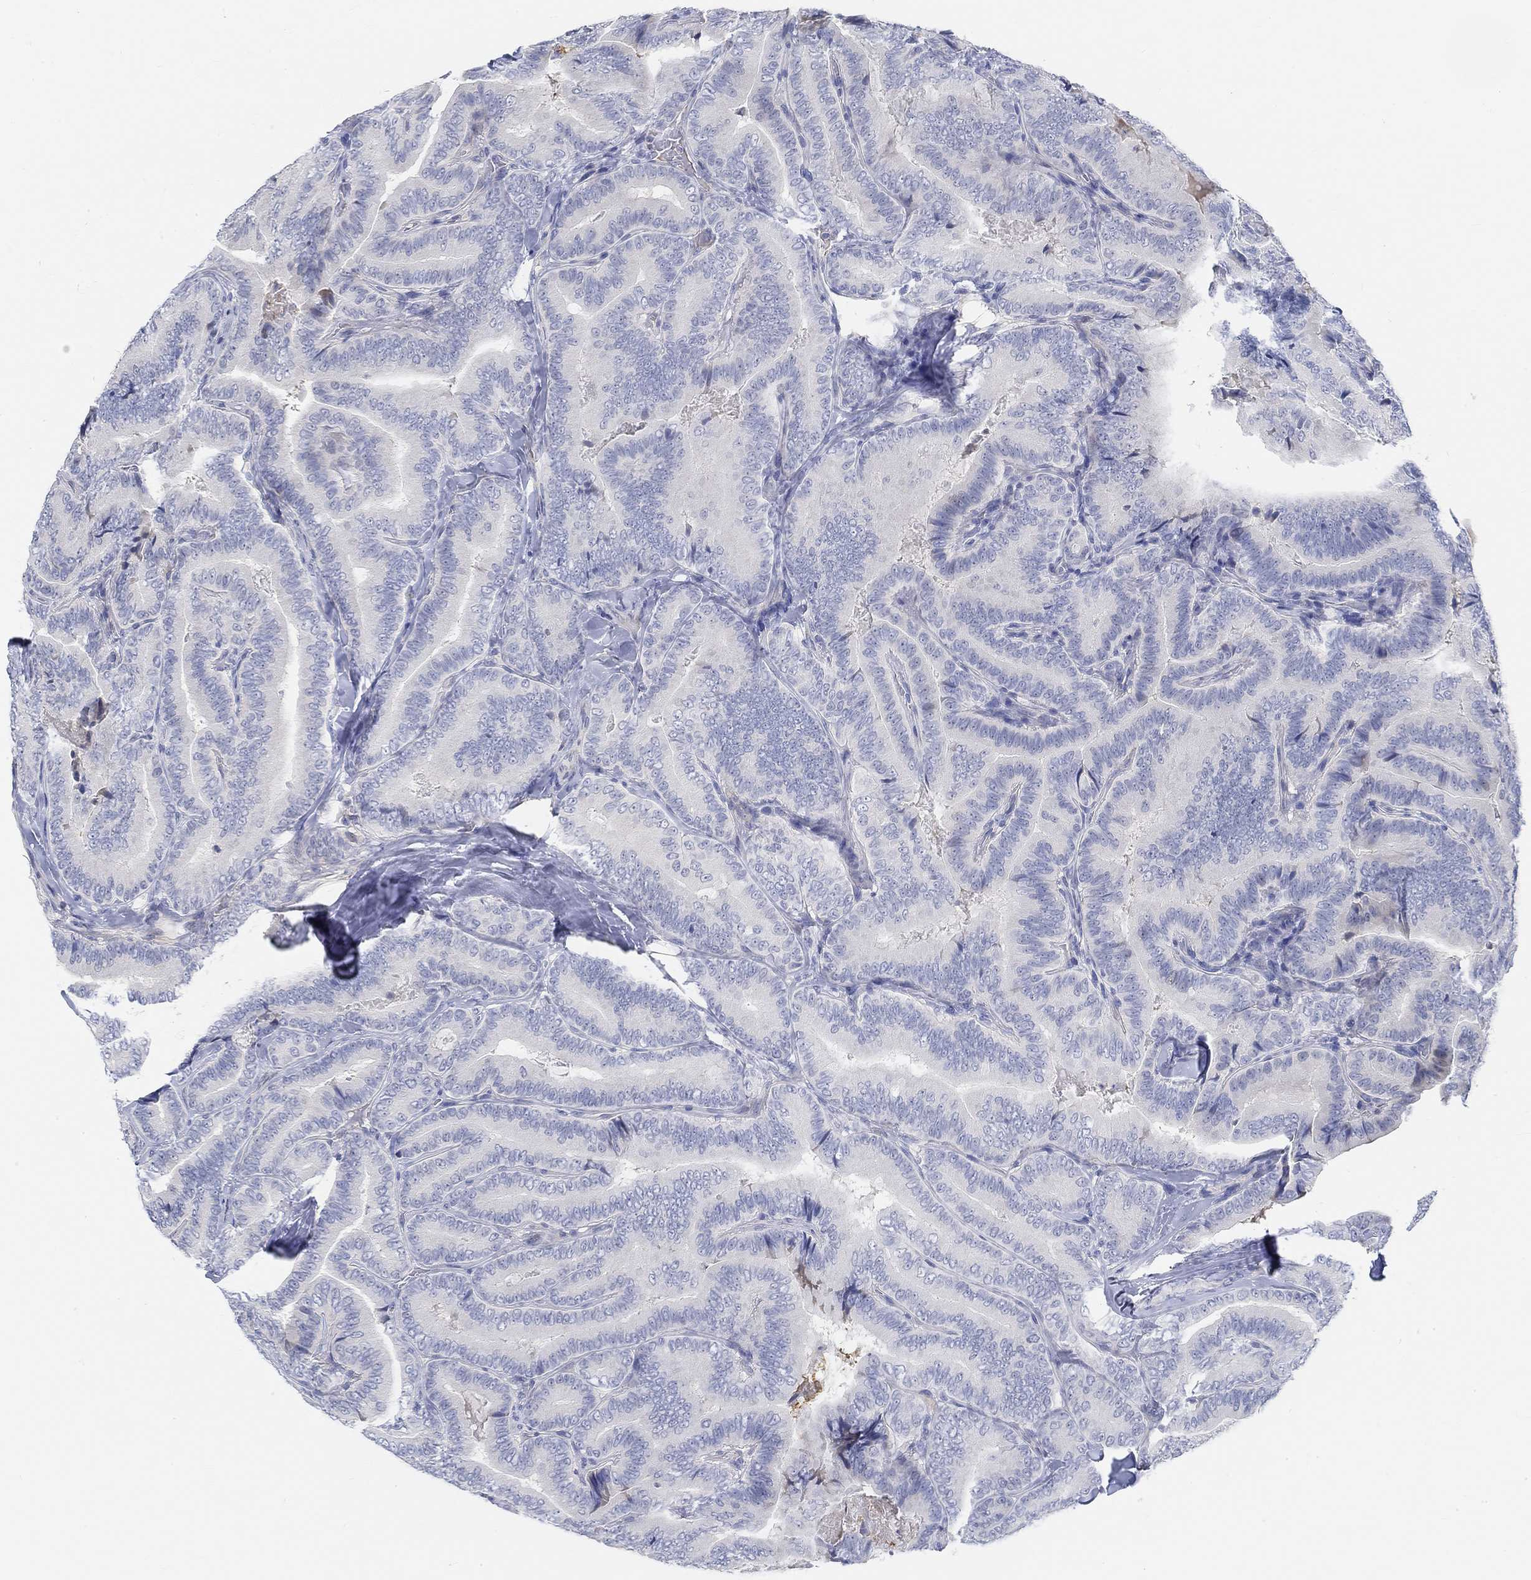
{"staining": {"intensity": "negative", "quantity": "none", "location": "none"}, "tissue": "thyroid cancer", "cell_type": "Tumor cells", "image_type": "cancer", "snomed": [{"axis": "morphology", "description": "Papillary adenocarcinoma, NOS"}, {"axis": "topography", "description": "Thyroid gland"}], "caption": "Human papillary adenocarcinoma (thyroid) stained for a protein using immunohistochemistry shows no positivity in tumor cells.", "gene": "SNTG2", "patient": {"sex": "male", "age": 61}}